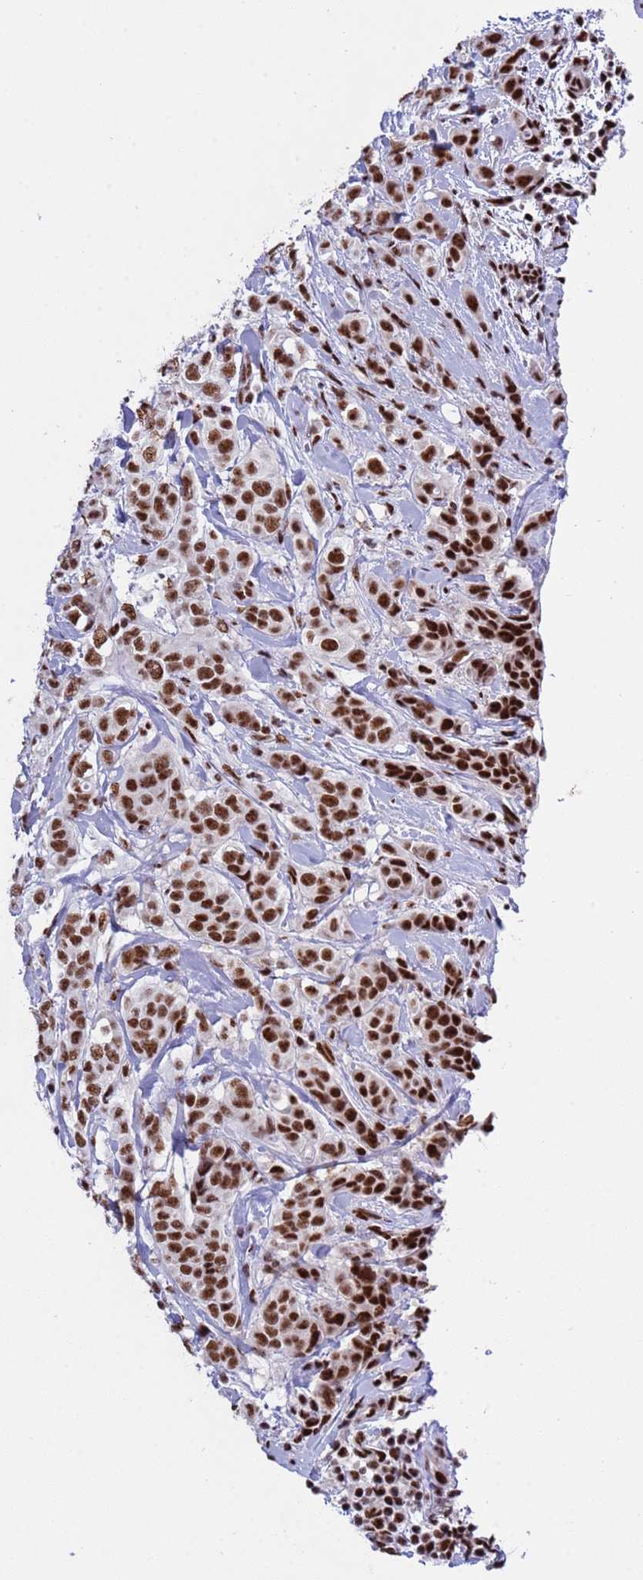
{"staining": {"intensity": "strong", "quantity": ">75%", "location": "nuclear"}, "tissue": "breast cancer", "cell_type": "Tumor cells", "image_type": "cancer", "snomed": [{"axis": "morphology", "description": "Lobular carcinoma"}, {"axis": "topography", "description": "Breast"}], "caption": "A brown stain highlights strong nuclear staining of a protein in breast lobular carcinoma tumor cells. (Stains: DAB (3,3'-diaminobenzidine) in brown, nuclei in blue, Microscopy: brightfield microscopy at high magnification).", "gene": "THOC2", "patient": {"sex": "female", "age": 51}}